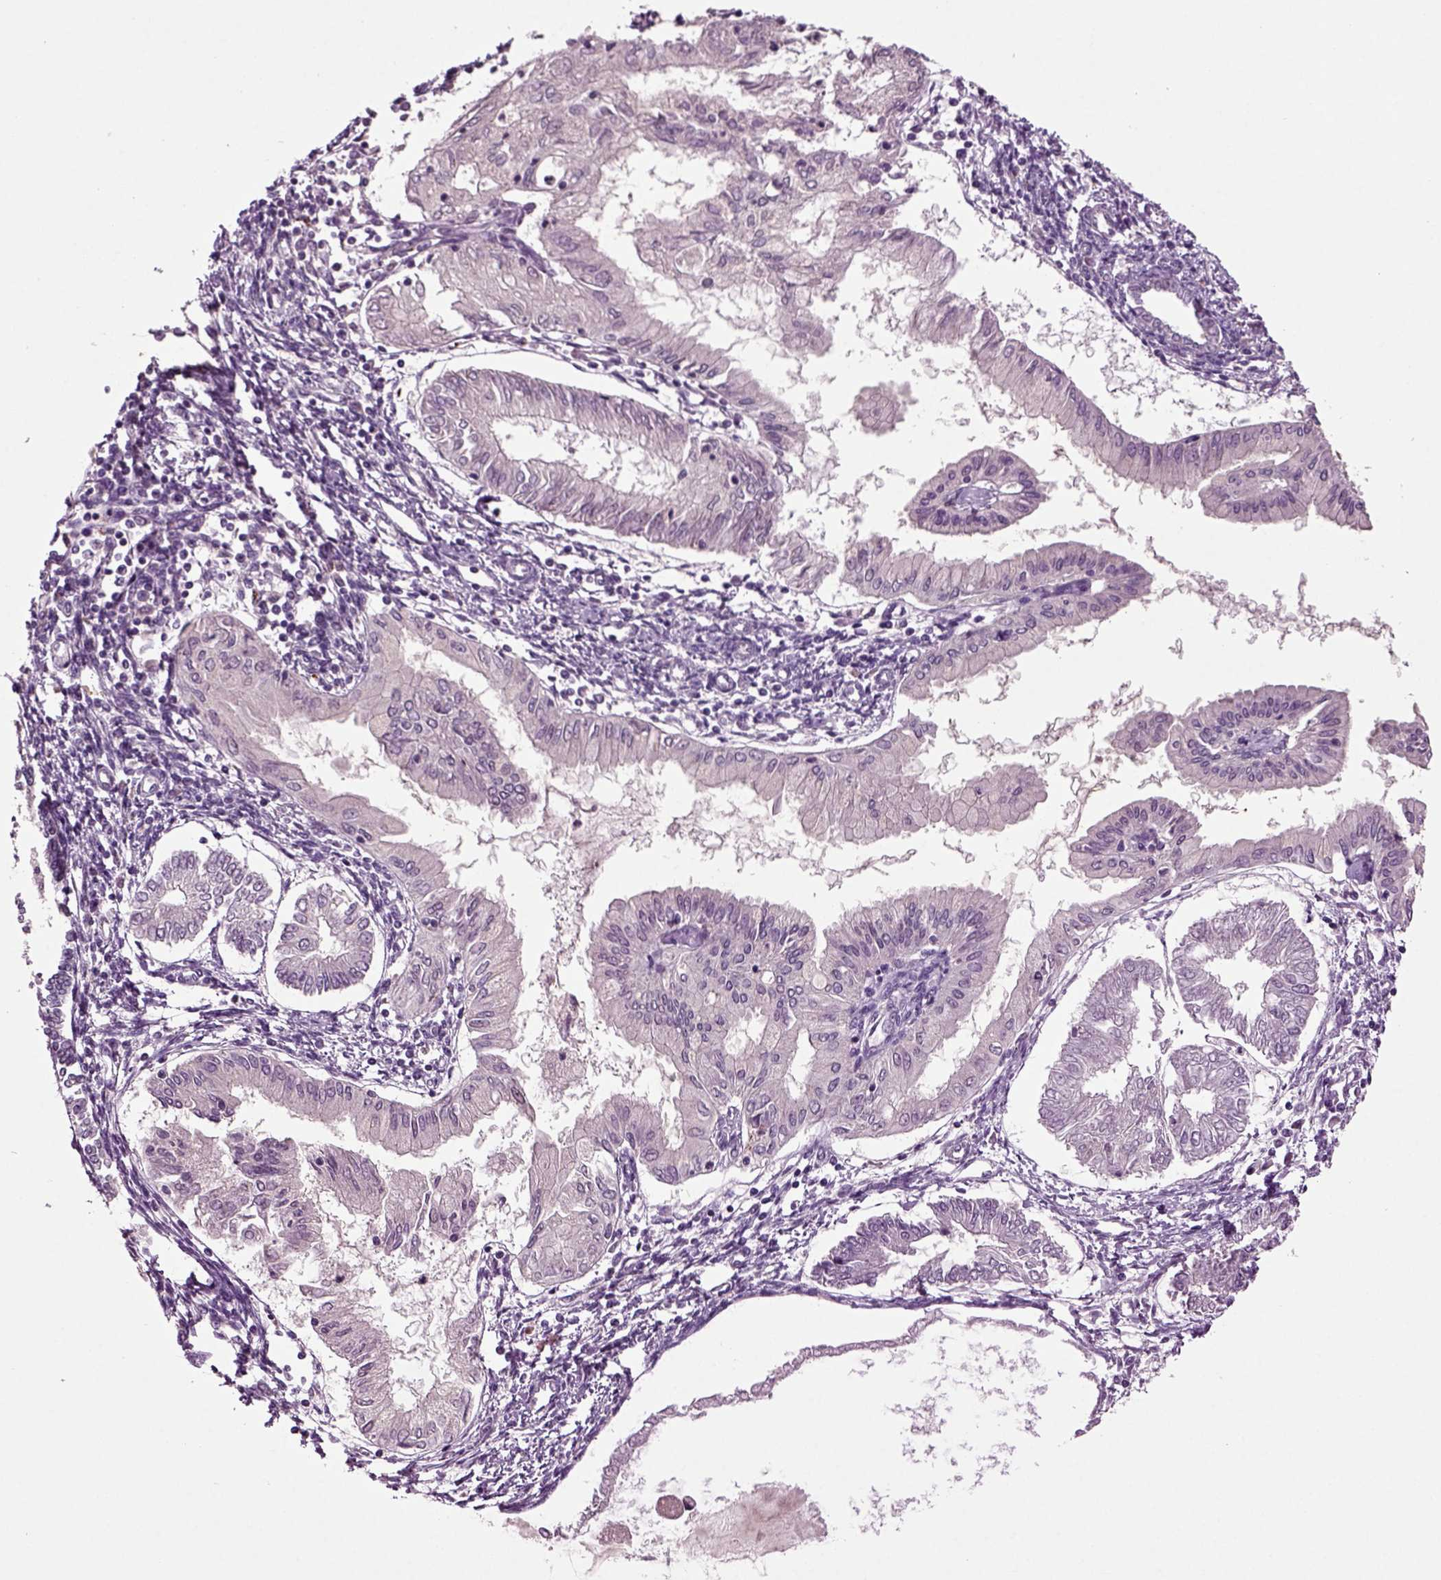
{"staining": {"intensity": "negative", "quantity": "none", "location": "none"}, "tissue": "endometrial cancer", "cell_type": "Tumor cells", "image_type": "cancer", "snomed": [{"axis": "morphology", "description": "Adenocarcinoma, NOS"}, {"axis": "topography", "description": "Endometrium"}], "caption": "Immunohistochemistry (IHC) photomicrograph of neoplastic tissue: endometrial cancer stained with DAB (3,3'-diaminobenzidine) shows no significant protein positivity in tumor cells.", "gene": "SLC17A6", "patient": {"sex": "female", "age": 68}}